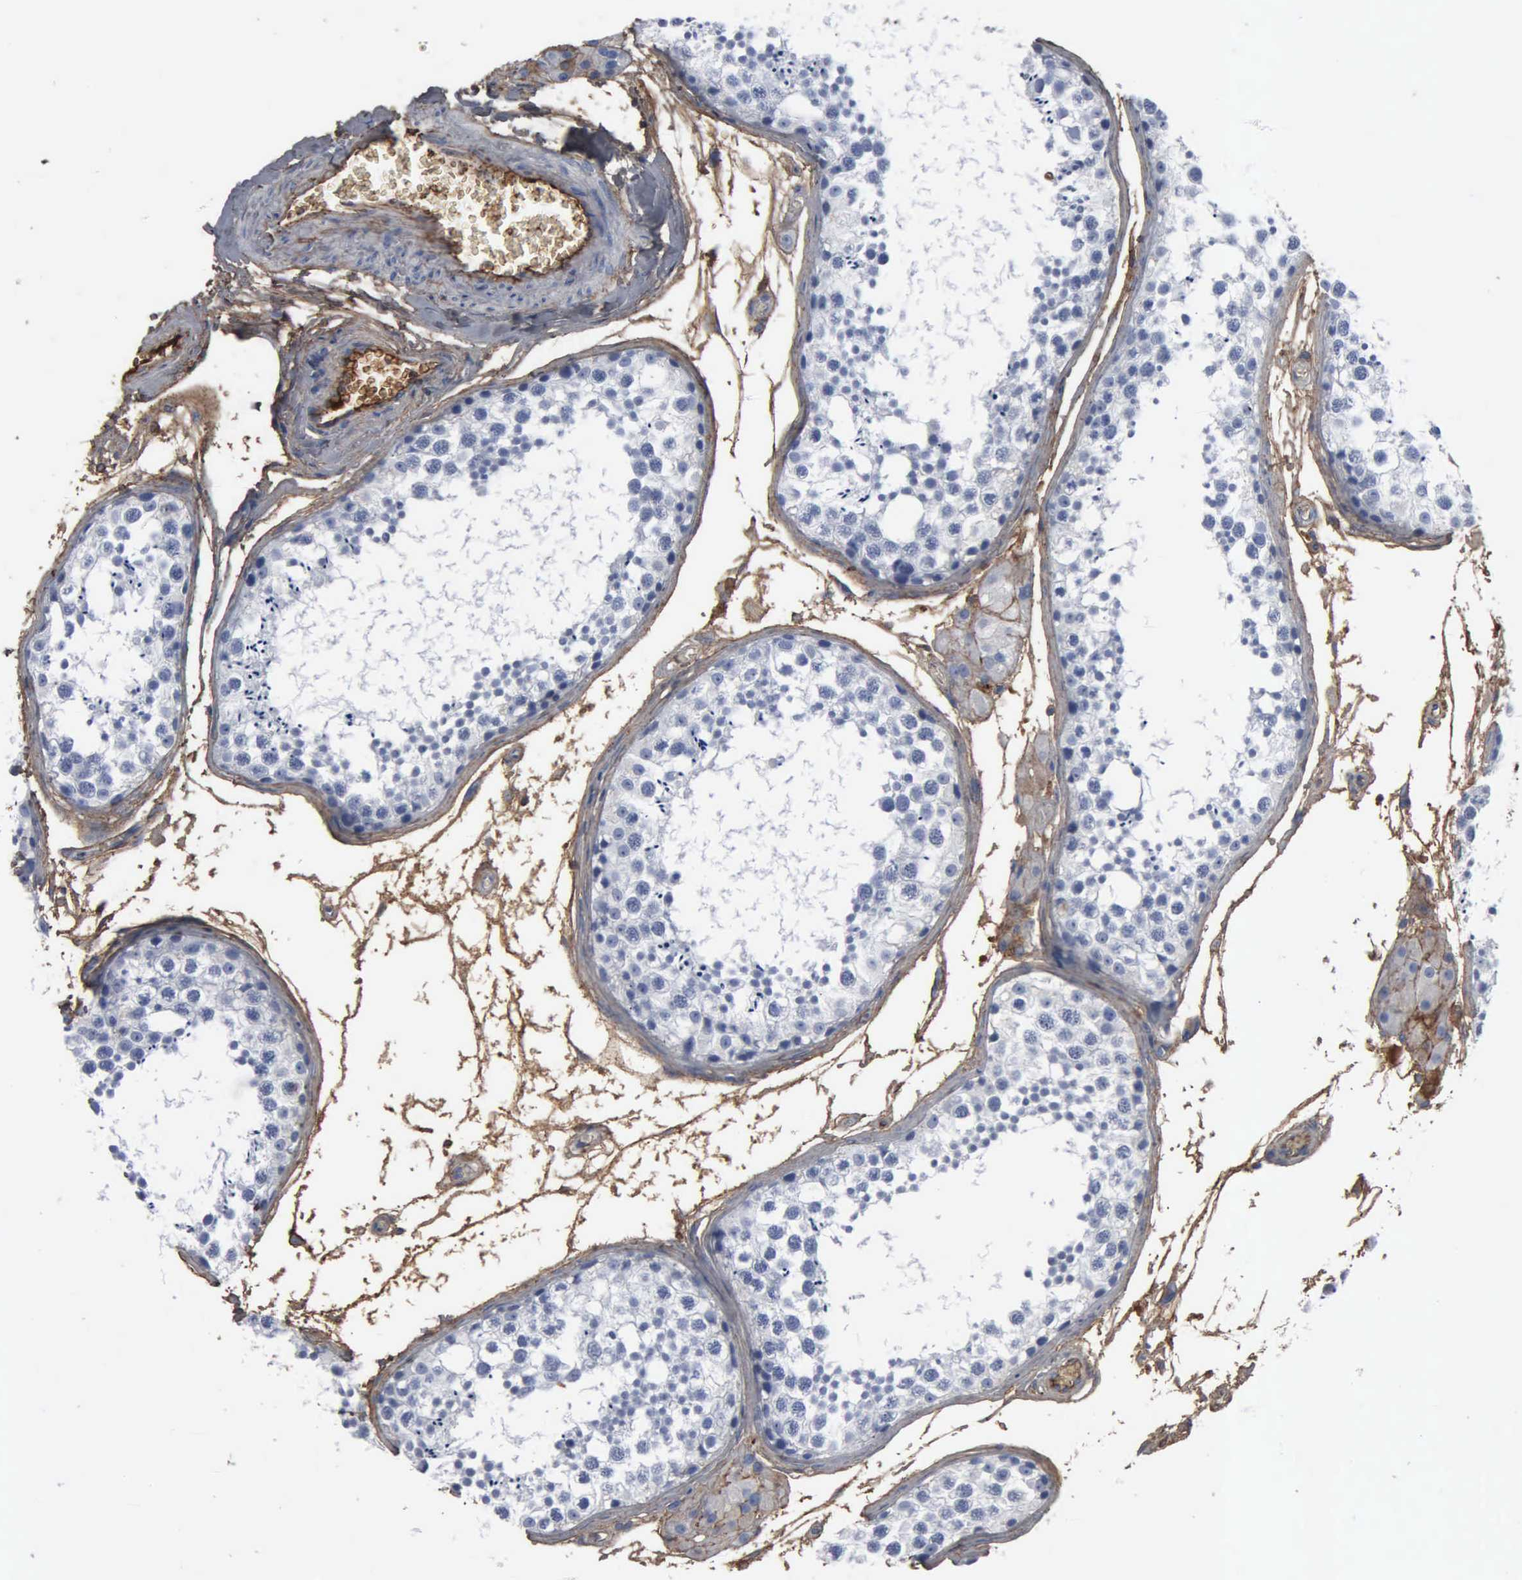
{"staining": {"intensity": "negative", "quantity": "none", "location": "none"}, "tissue": "testis", "cell_type": "Cells in seminiferous ducts", "image_type": "normal", "snomed": [{"axis": "morphology", "description": "Normal tissue, NOS"}, {"axis": "topography", "description": "Testis"}], "caption": "DAB (3,3'-diaminobenzidine) immunohistochemical staining of normal testis exhibits no significant expression in cells in seminiferous ducts. (Brightfield microscopy of DAB IHC at high magnification).", "gene": "FN1", "patient": {"sex": "male", "age": 57}}